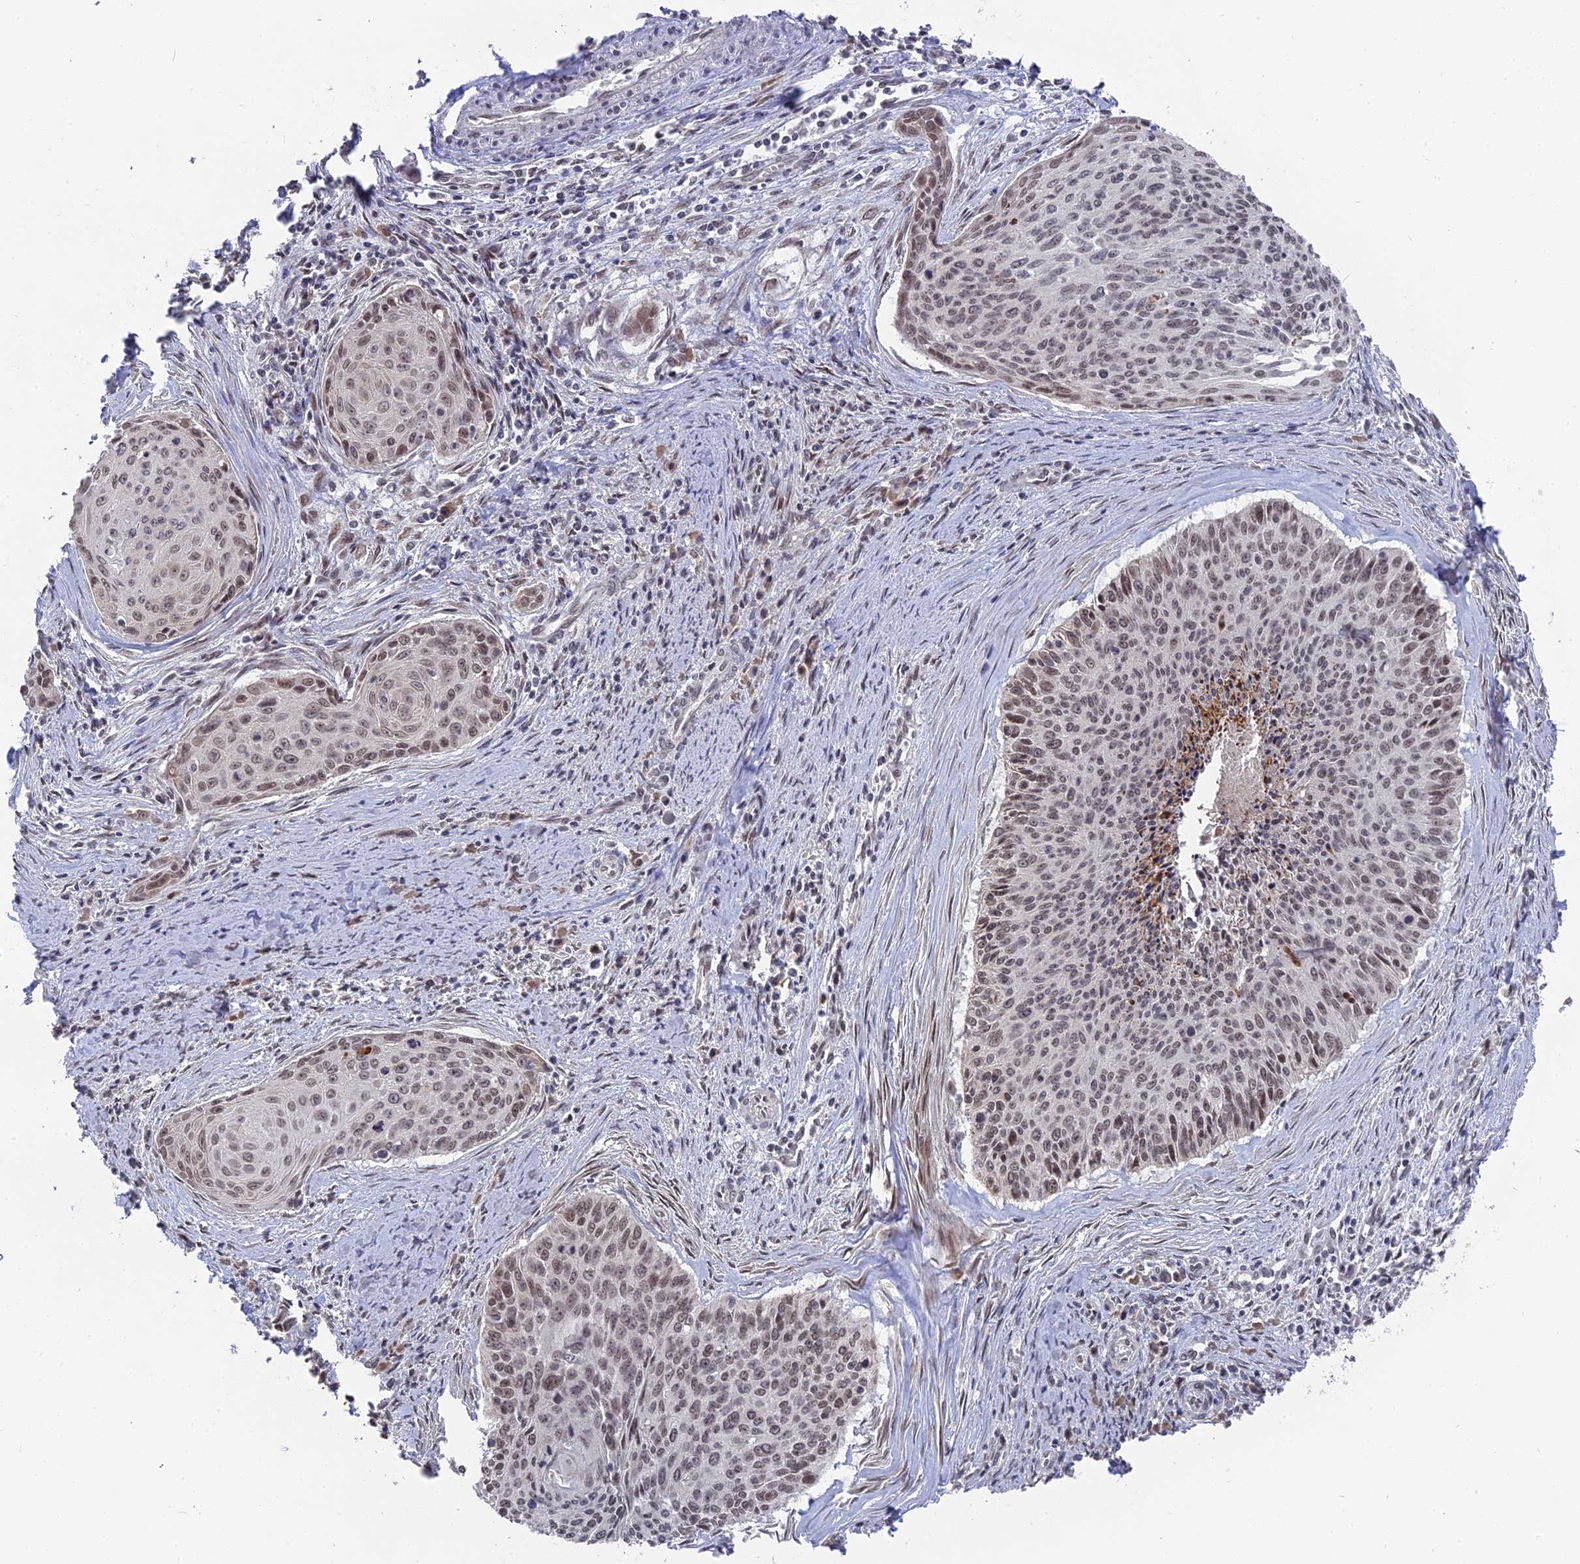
{"staining": {"intensity": "moderate", "quantity": "25%-75%", "location": "nuclear"}, "tissue": "cervical cancer", "cell_type": "Tumor cells", "image_type": "cancer", "snomed": [{"axis": "morphology", "description": "Squamous cell carcinoma, NOS"}, {"axis": "topography", "description": "Cervix"}], "caption": "Human cervical cancer (squamous cell carcinoma) stained with a brown dye exhibits moderate nuclear positive positivity in about 25%-75% of tumor cells.", "gene": "NR1H3", "patient": {"sex": "female", "age": 55}}